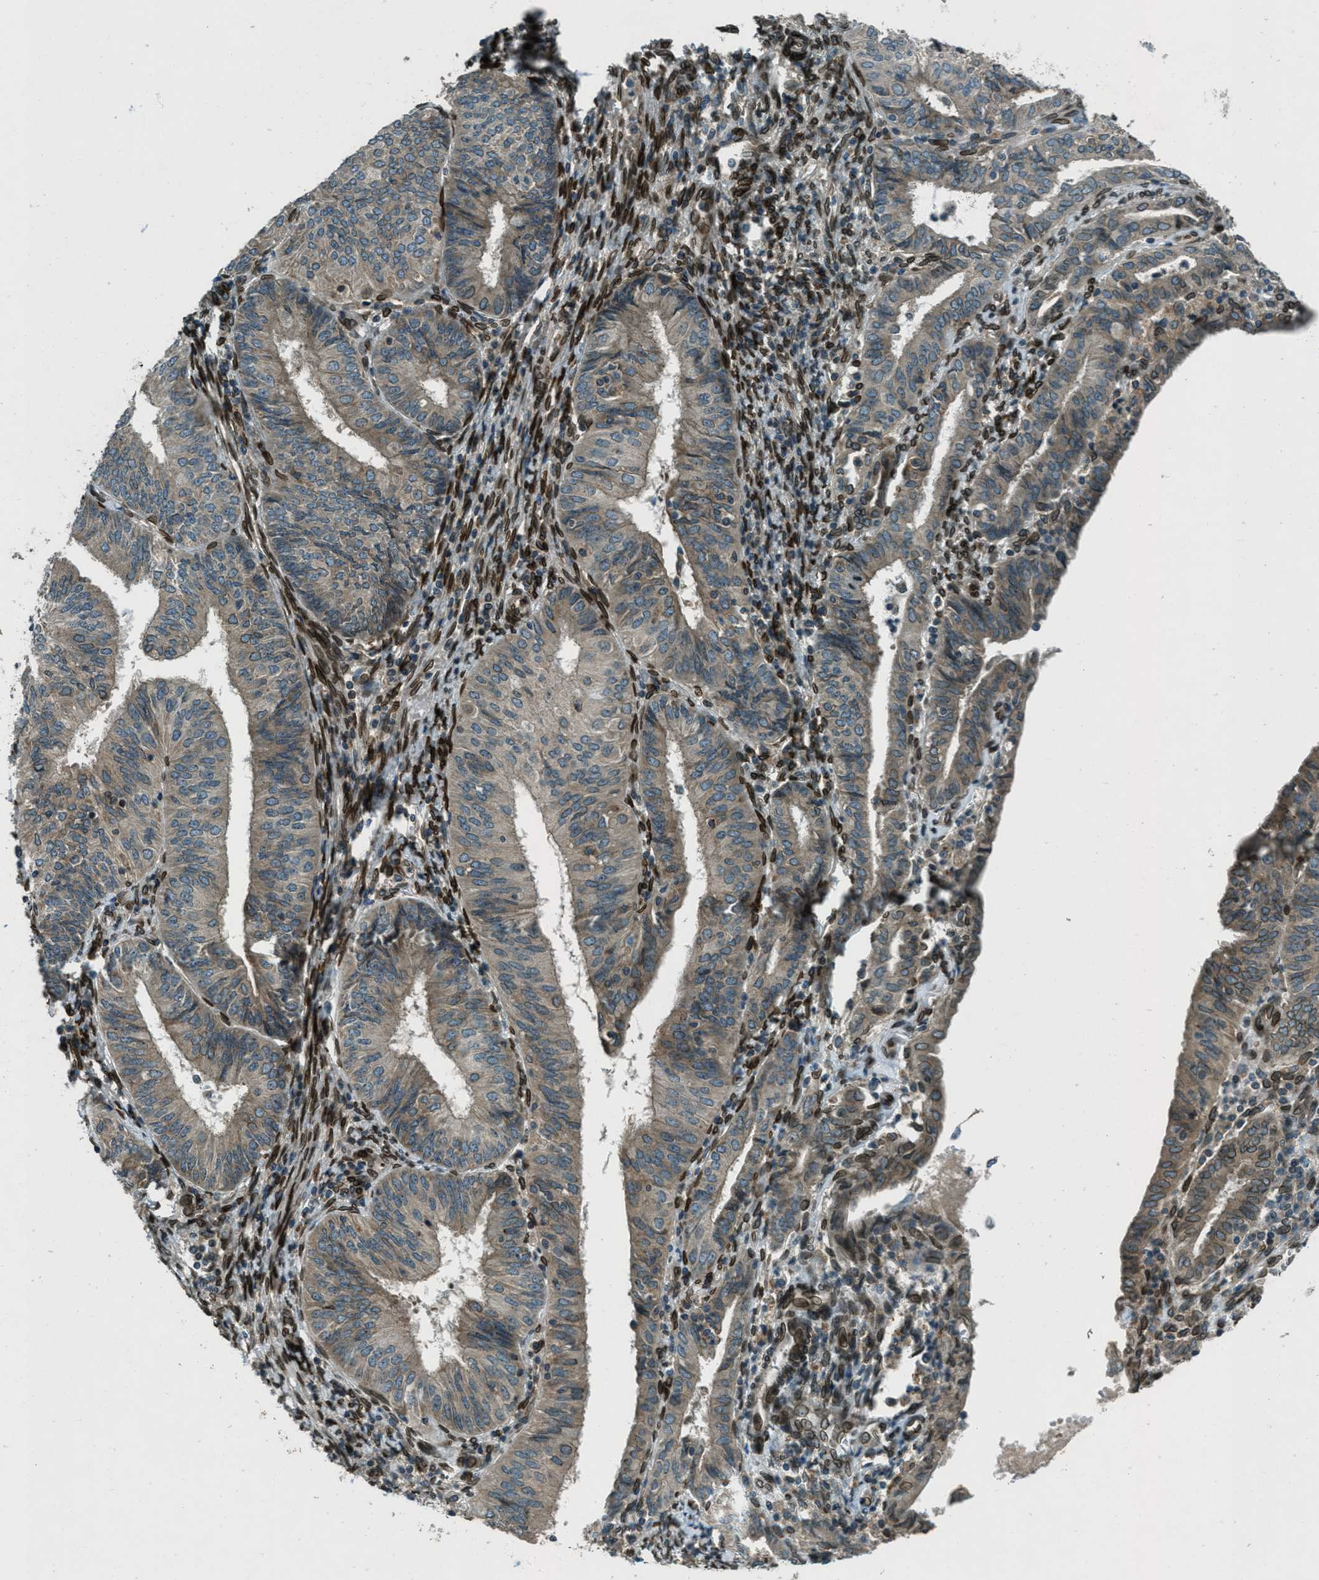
{"staining": {"intensity": "moderate", "quantity": ">75%", "location": "cytoplasmic/membranous"}, "tissue": "endometrial cancer", "cell_type": "Tumor cells", "image_type": "cancer", "snomed": [{"axis": "morphology", "description": "Adenocarcinoma, NOS"}, {"axis": "topography", "description": "Endometrium"}], "caption": "About >75% of tumor cells in human endometrial adenocarcinoma show moderate cytoplasmic/membranous protein expression as visualized by brown immunohistochemical staining.", "gene": "LEMD2", "patient": {"sex": "female", "age": 58}}